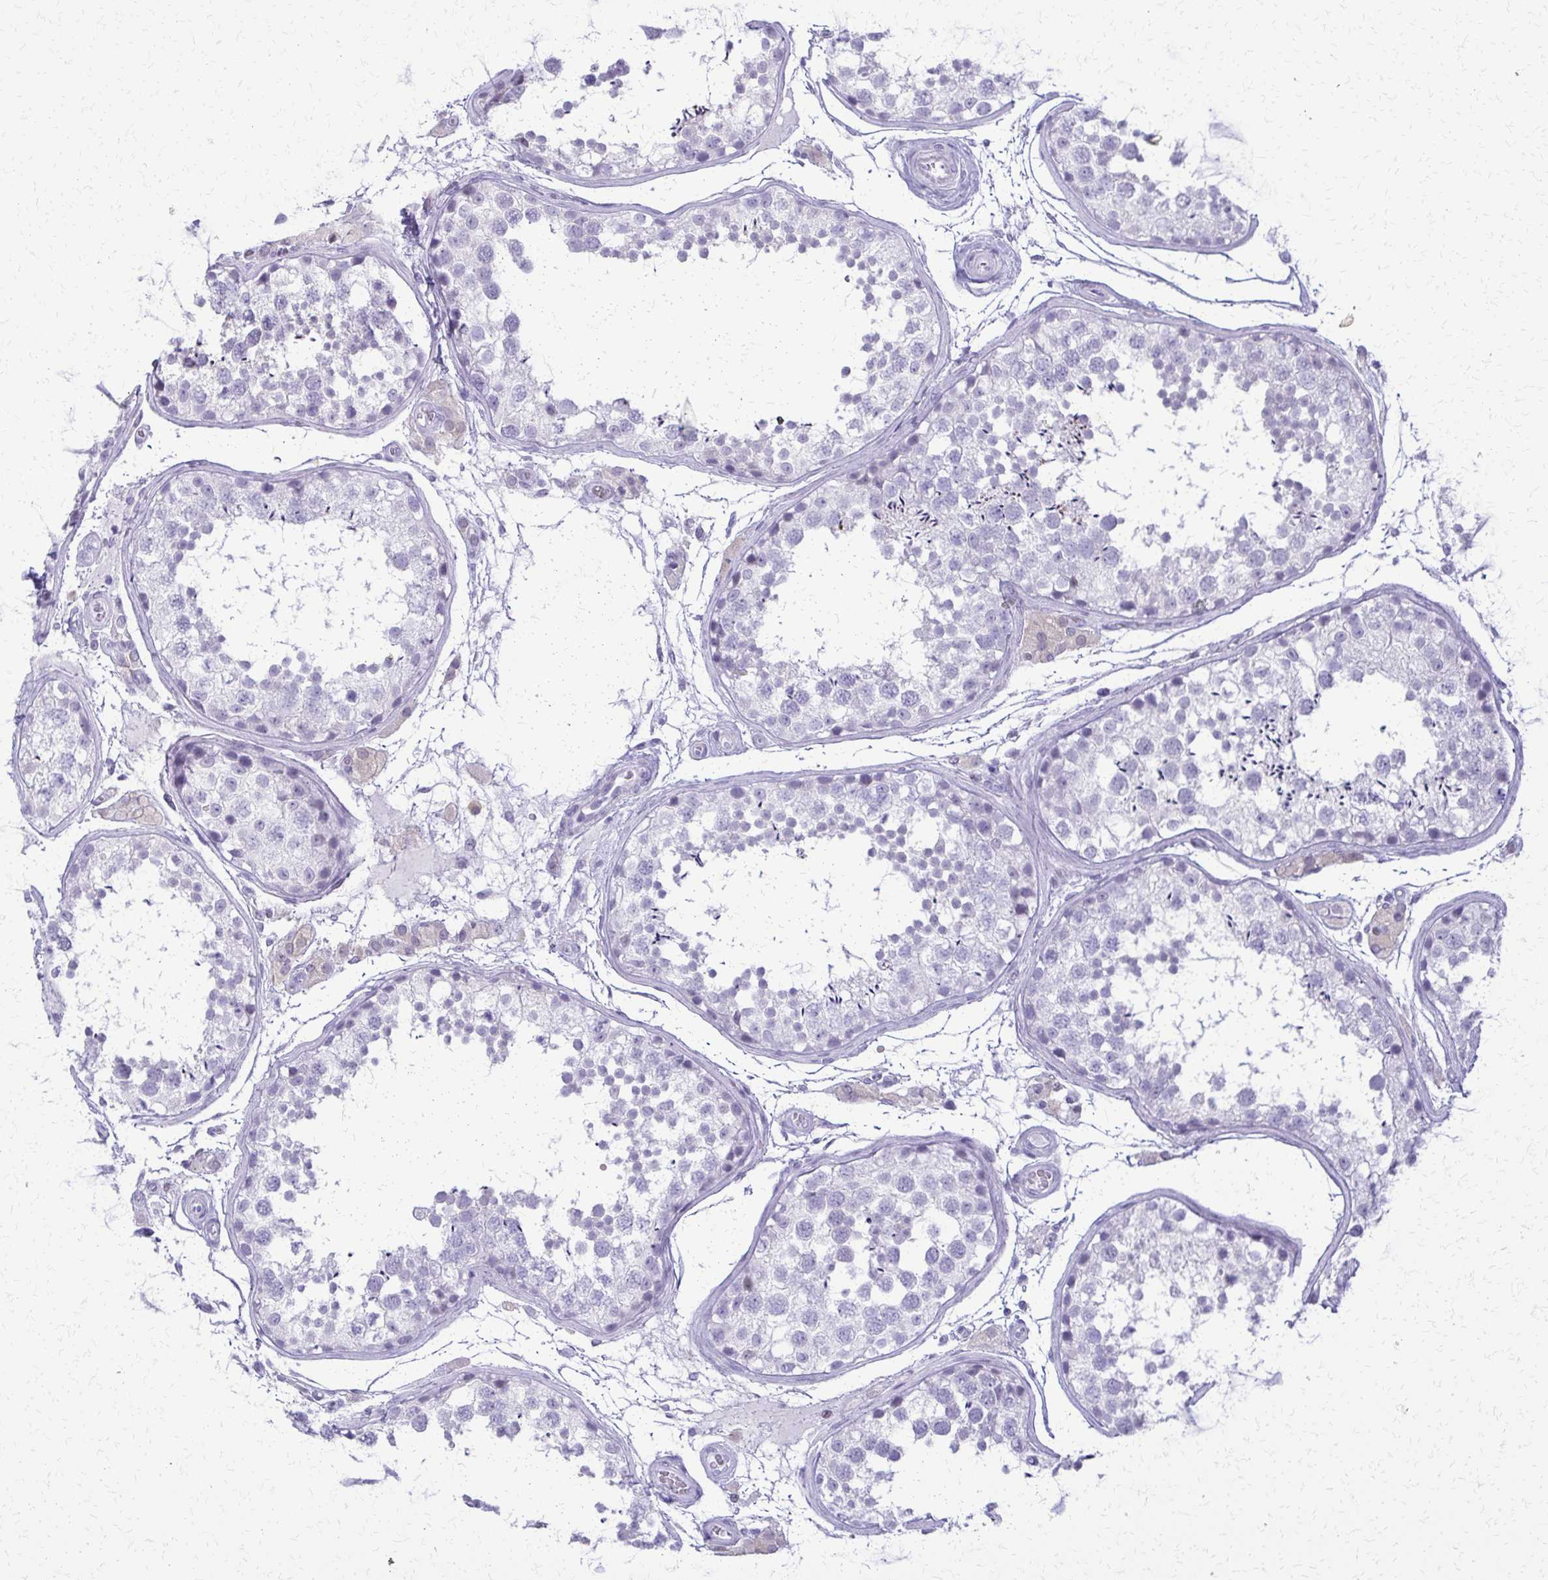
{"staining": {"intensity": "negative", "quantity": "none", "location": "none"}, "tissue": "testis", "cell_type": "Cells in seminiferous ducts", "image_type": "normal", "snomed": [{"axis": "morphology", "description": "Normal tissue, NOS"}, {"axis": "topography", "description": "Testis"}], "caption": "A high-resolution histopathology image shows IHC staining of normal testis, which reveals no significant staining in cells in seminiferous ducts.", "gene": "FAM162B", "patient": {"sex": "male", "age": 29}}